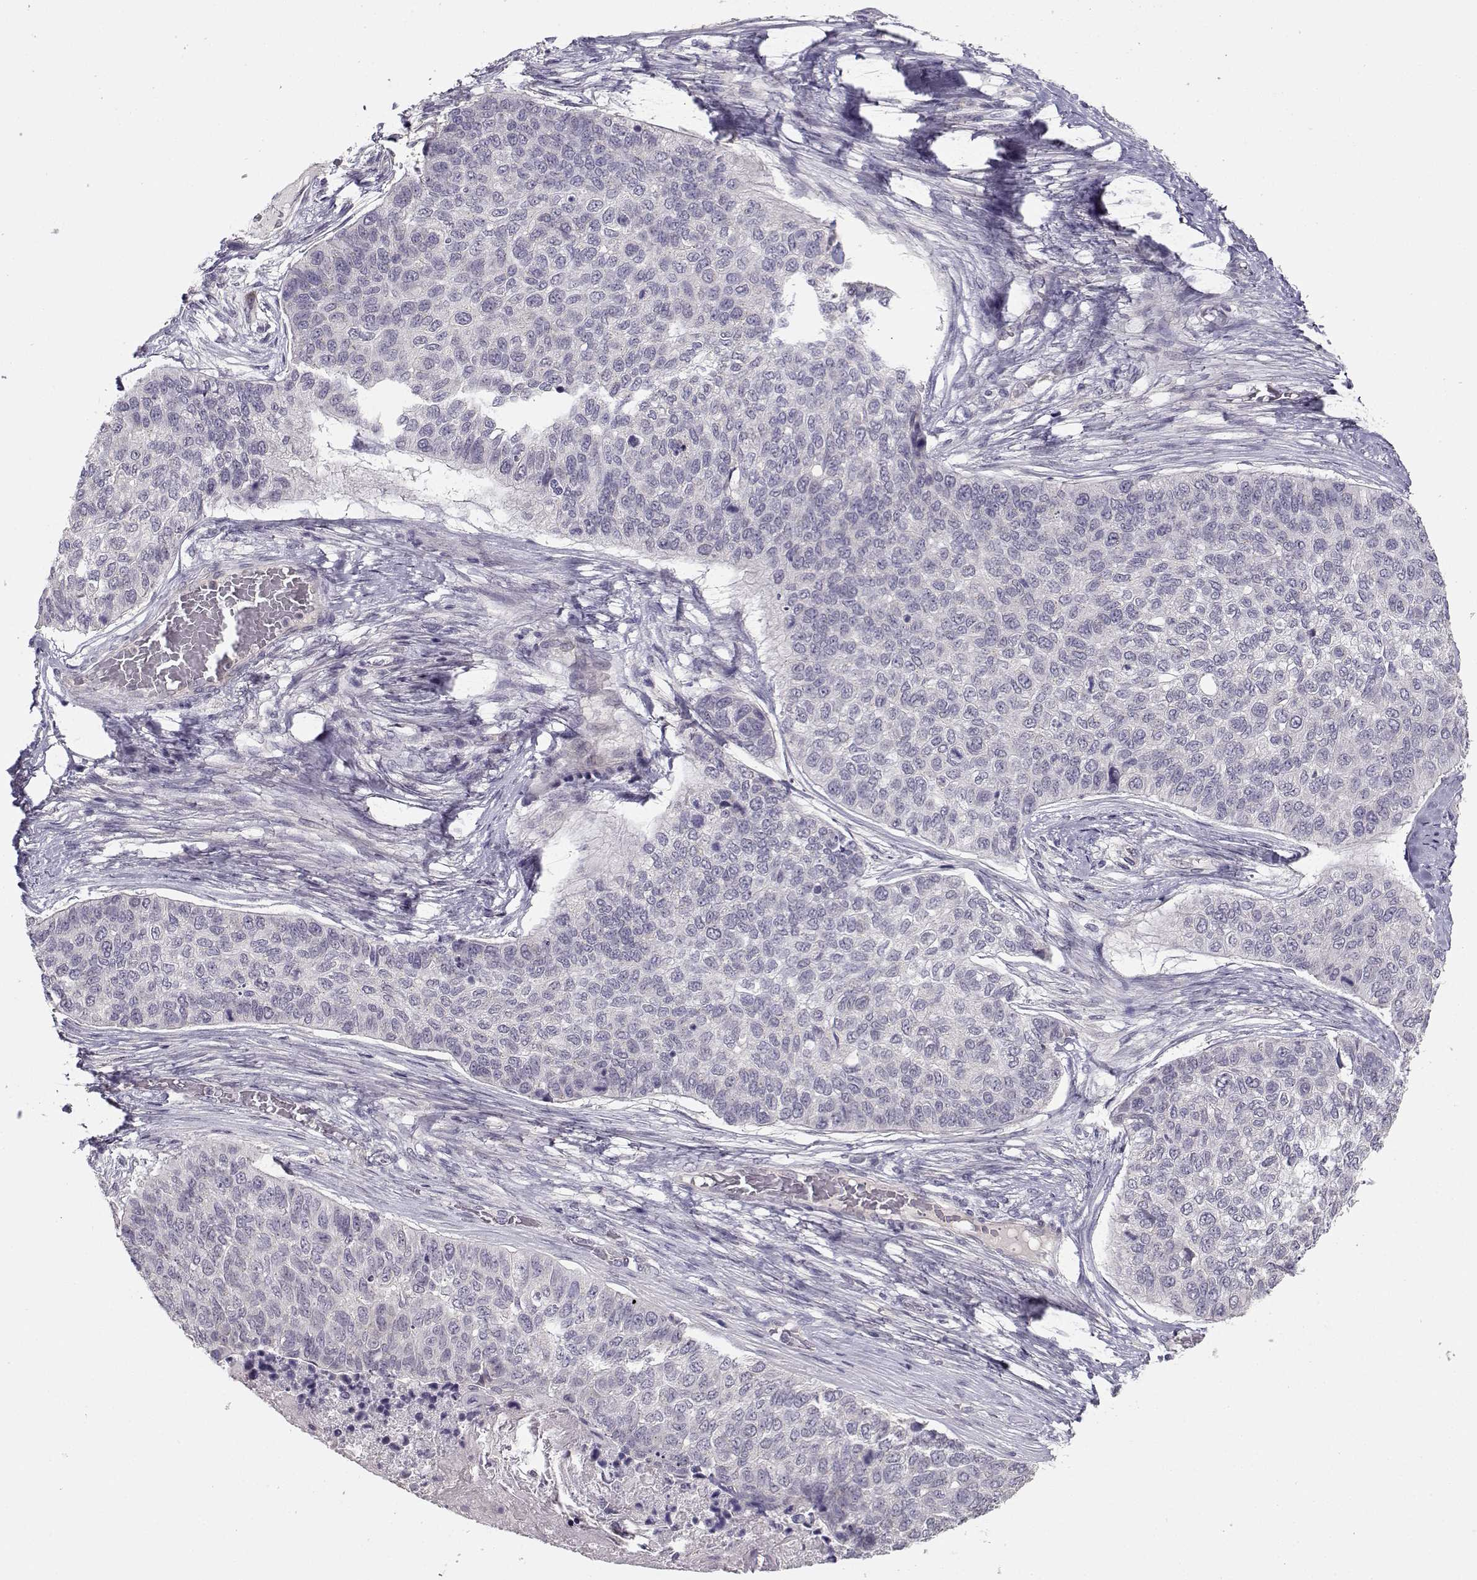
{"staining": {"intensity": "negative", "quantity": "none", "location": "none"}, "tissue": "lung cancer", "cell_type": "Tumor cells", "image_type": "cancer", "snomed": [{"axis": "morphology", "description": "Squamous cell carcinoma, NOS"}, {"axis": "topography", "description": "Lung"}], "caption": "Immunohistochemical staining of lung squamous cell carcinoma reveals no significant staining in tumor cells.", "gene": "TMEM145", "patient": {"sex": "male", "age": 69}}